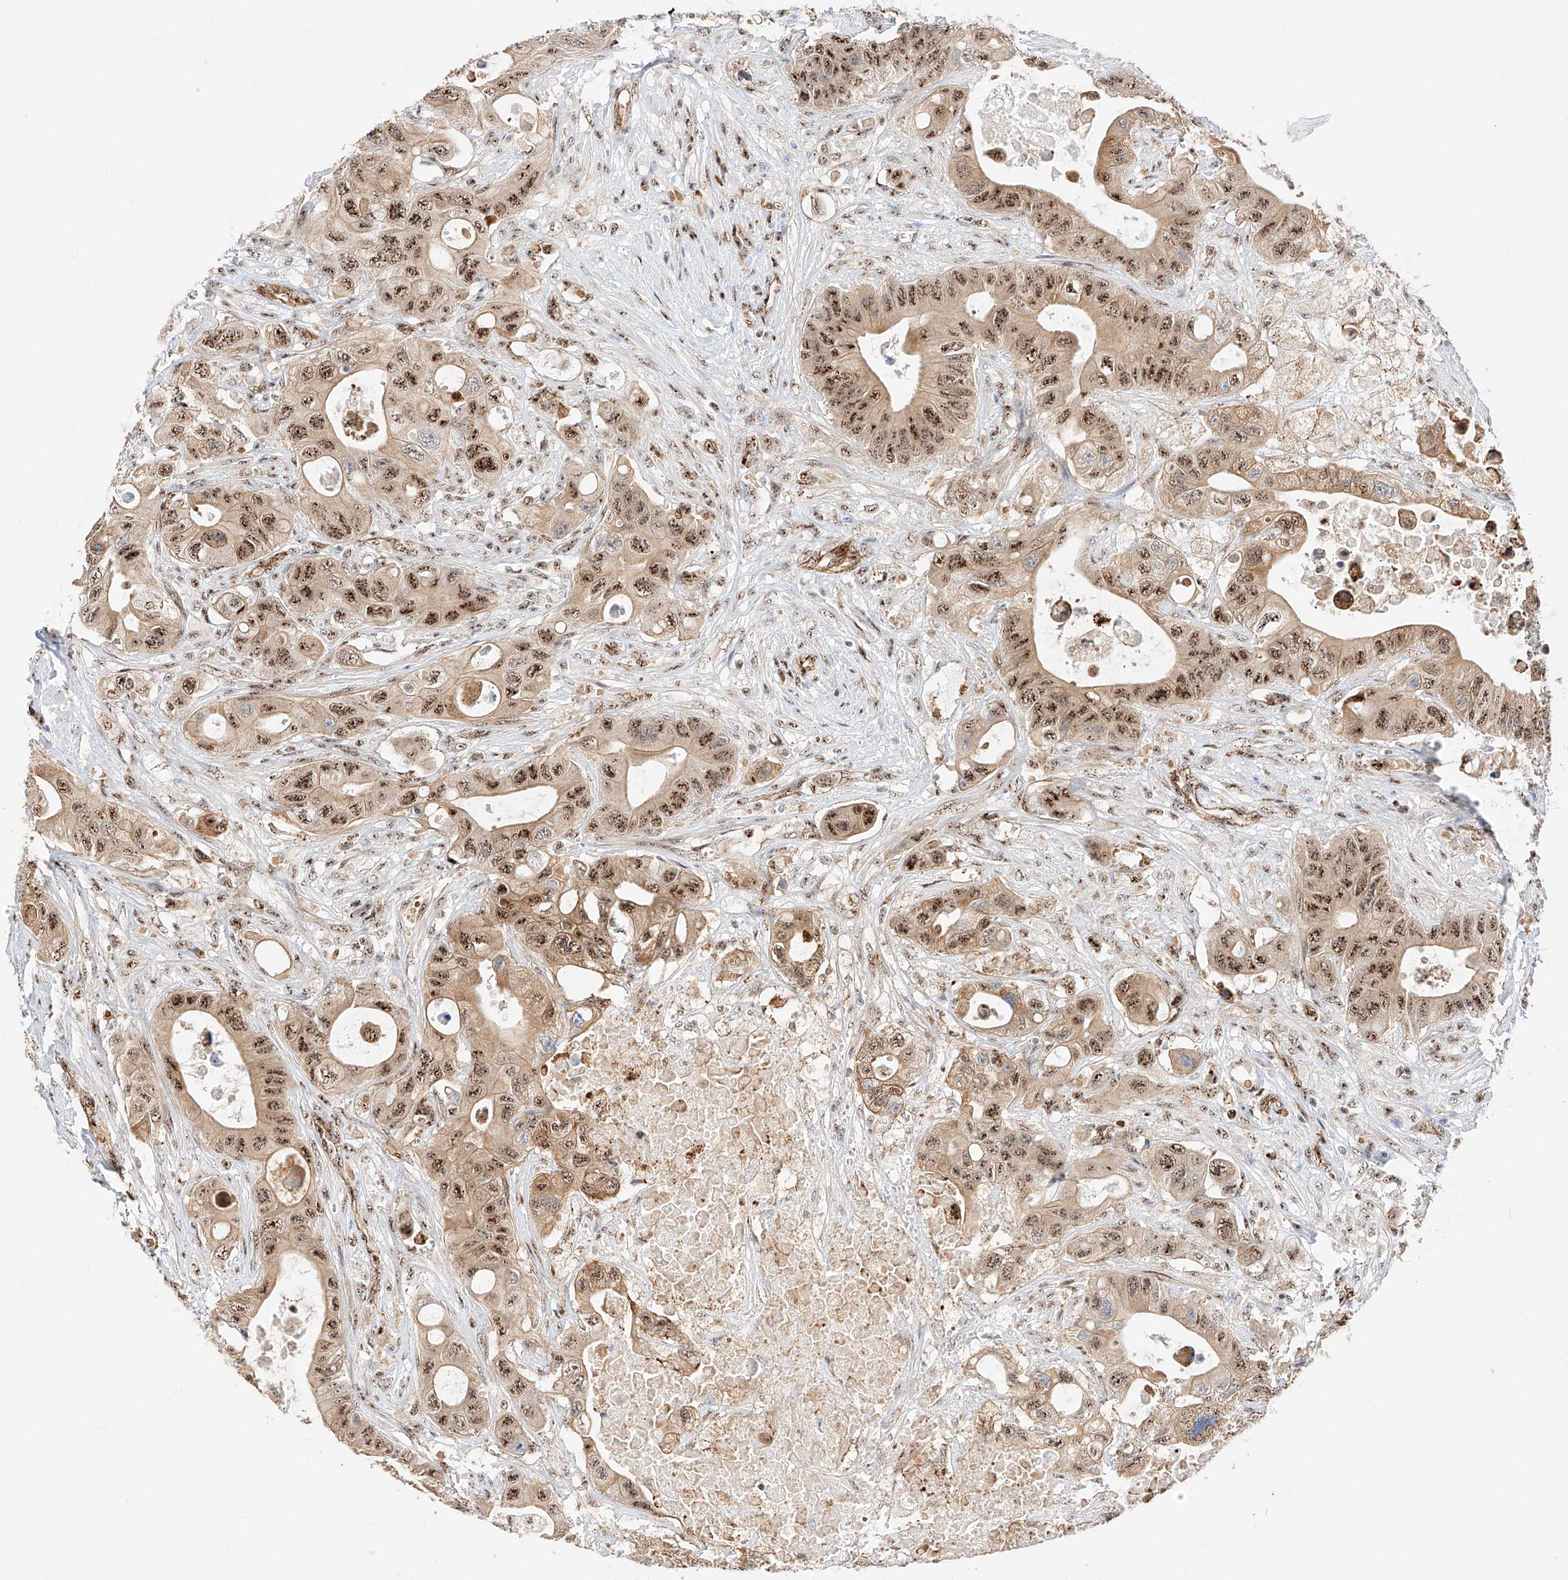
{"staining": {"intensity": "moderate", "quantity": ">75%", "location": "cytoplasmic/membranous,nuclear"}, "tissue": "colorectal cancer", "cell_type": "Tumor cells", "image_type": "cancer", "snomed": [{"axis": "morphology", "description": "Adenocarcinoma, NOS"}, {"axis": "topography", "description": "Colon"}], "caption": "Protein staining of colorectal cancer (adenocarcinoma) tissue exhibits moderate cytoplasmic/membranous and nuclear positivity in about >75% of tumor cells.", "gene": "ATXN7L2", "patient": {"sex": "female", "age": 46}}